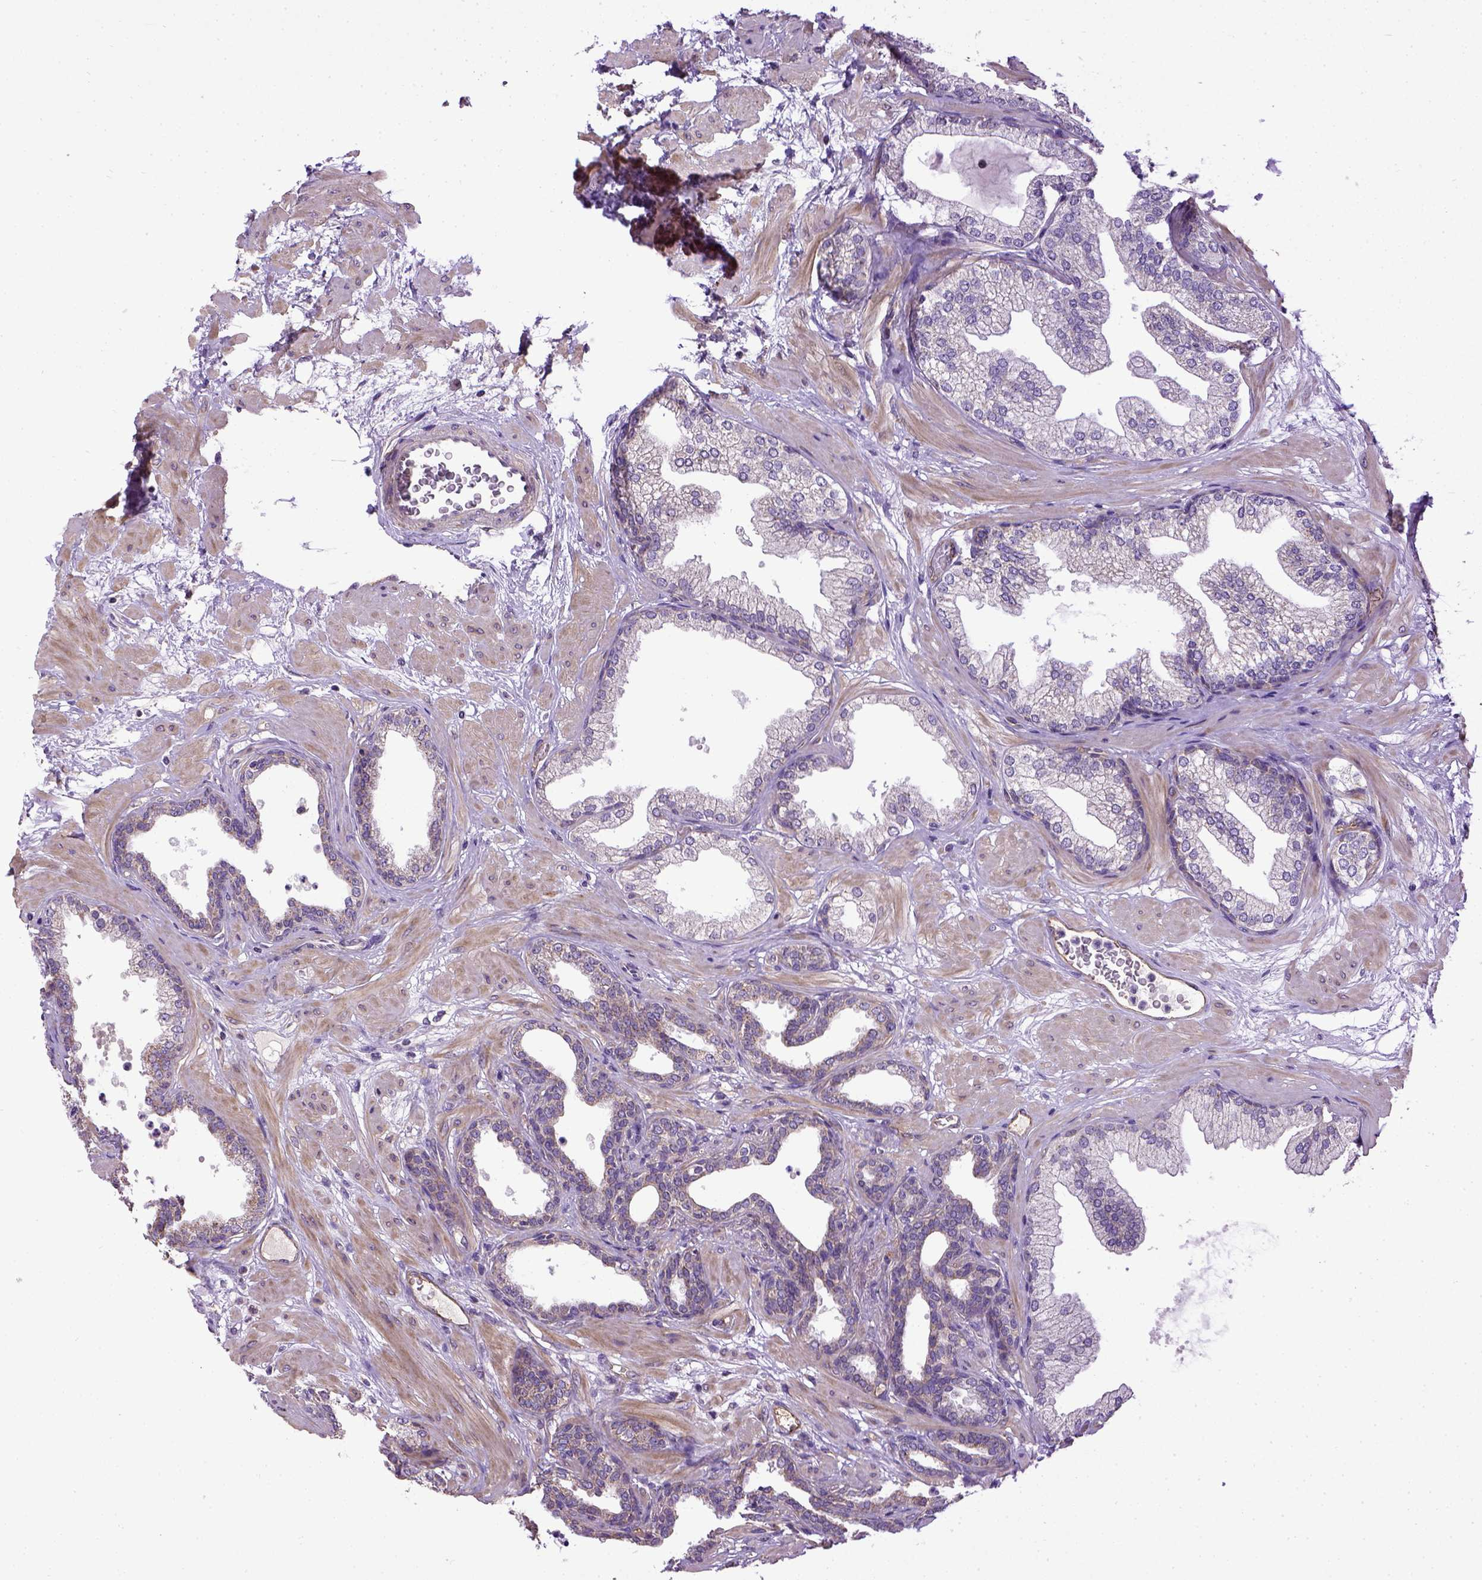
{"staining": {"intensity": "negative", "quantity": "none", "location": "none"}, "tissue": "prostate", "cell_type": "Glandular cells", "image_type": "normal", "snomed": [{"axis": "morphology", "description": "Normal tissue, NOS"}, {"axis": "topography", "description": "Prostate"}], "caption": "The histopathology image shows no significant staining in glandular cells of prostate. The staining is performed using DAB brown chromogen with nuclei counter-stained in using hematoxylin.", "gene": "ENG", "patient": {"sex": "male", "age": 37}}